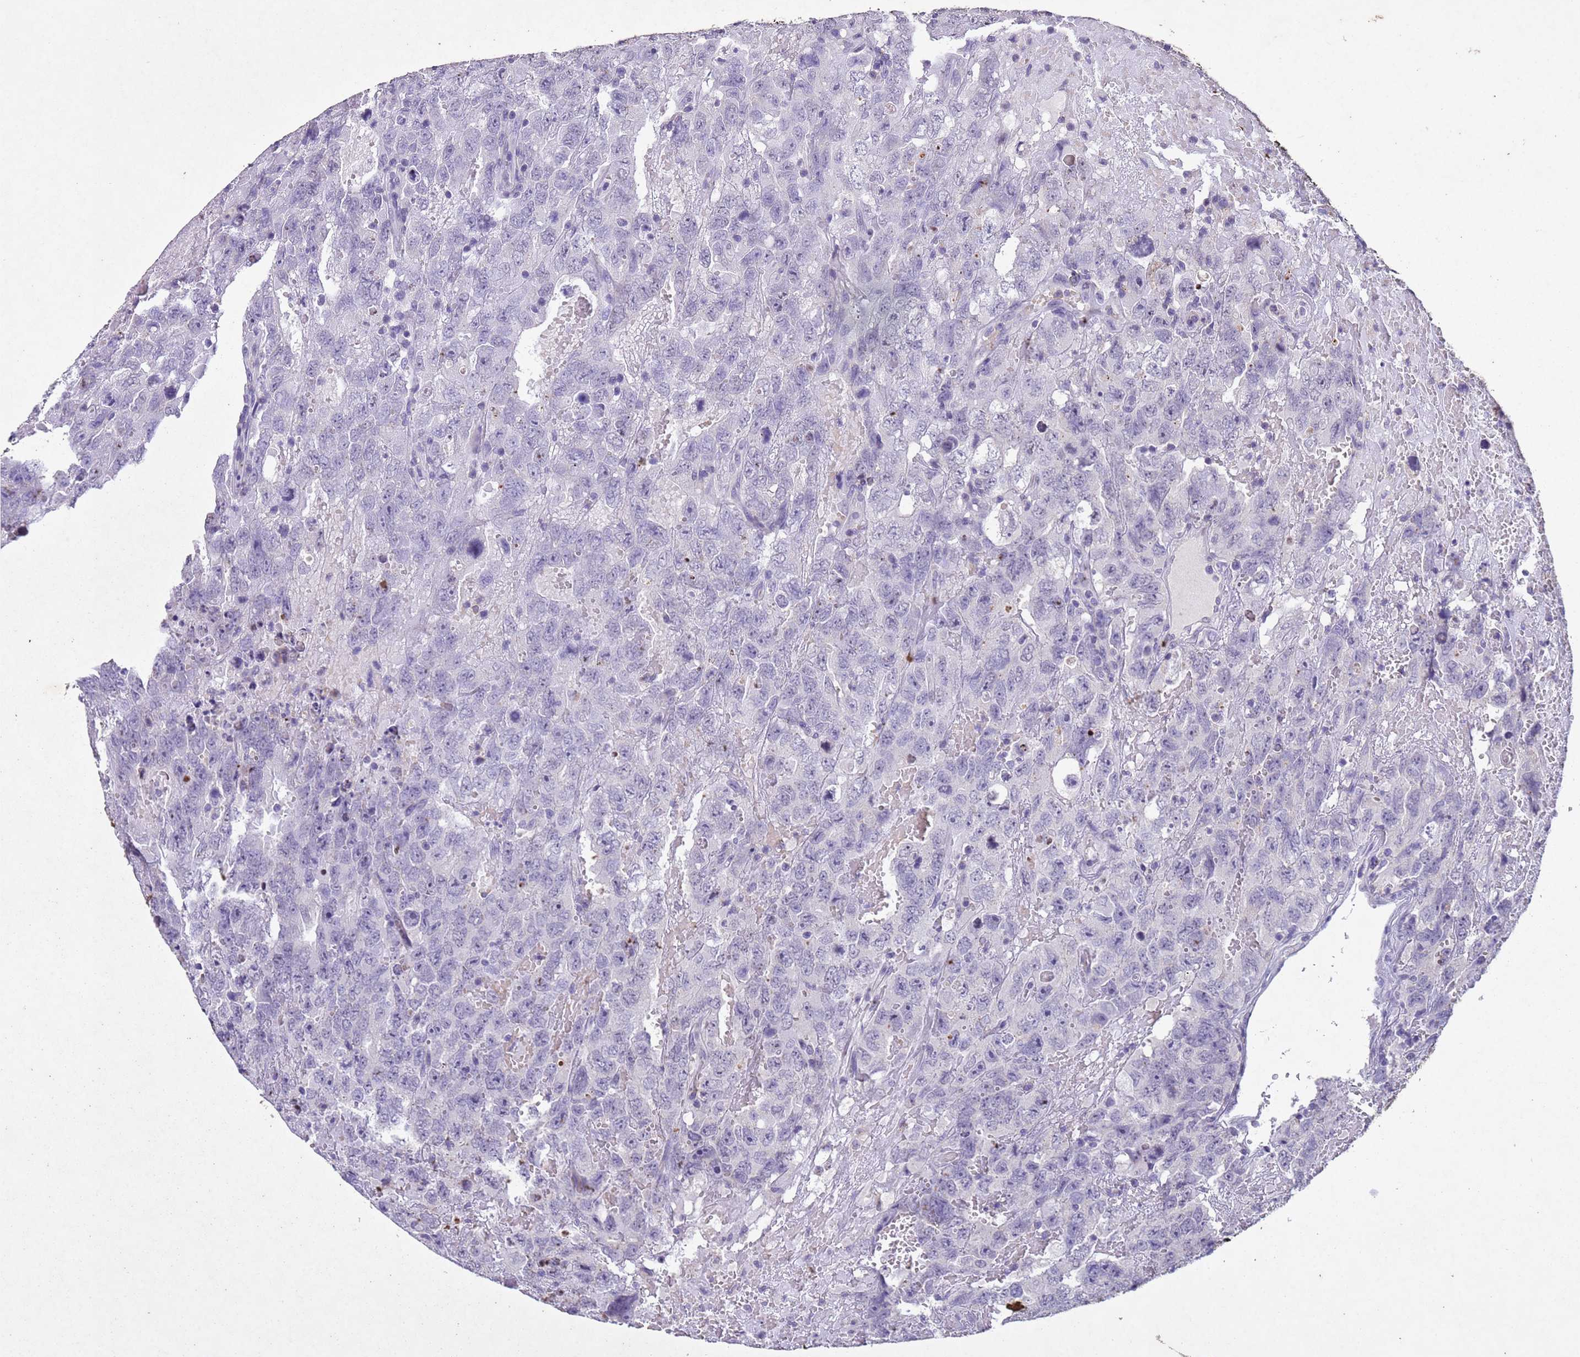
{"staining": {"intensity": "negative", "quantity": "none", "location": "none"}, "tissue": "testis cancer", "cell_type": "Tumor cells", "image_type": "cancer", "snomed": [{"axis": "morphology", "description": "Carcinoma, Embryonal, NOS"}, {"axis": "topography", "description": "Testis"}], "caption": "This is an immunohistochemistry photomicrograph of human testis embryonal carcinoma. There is no expression in tumor cells.", "gene": "NLRP11", "patient": {"sex": "male", "age": 45}}